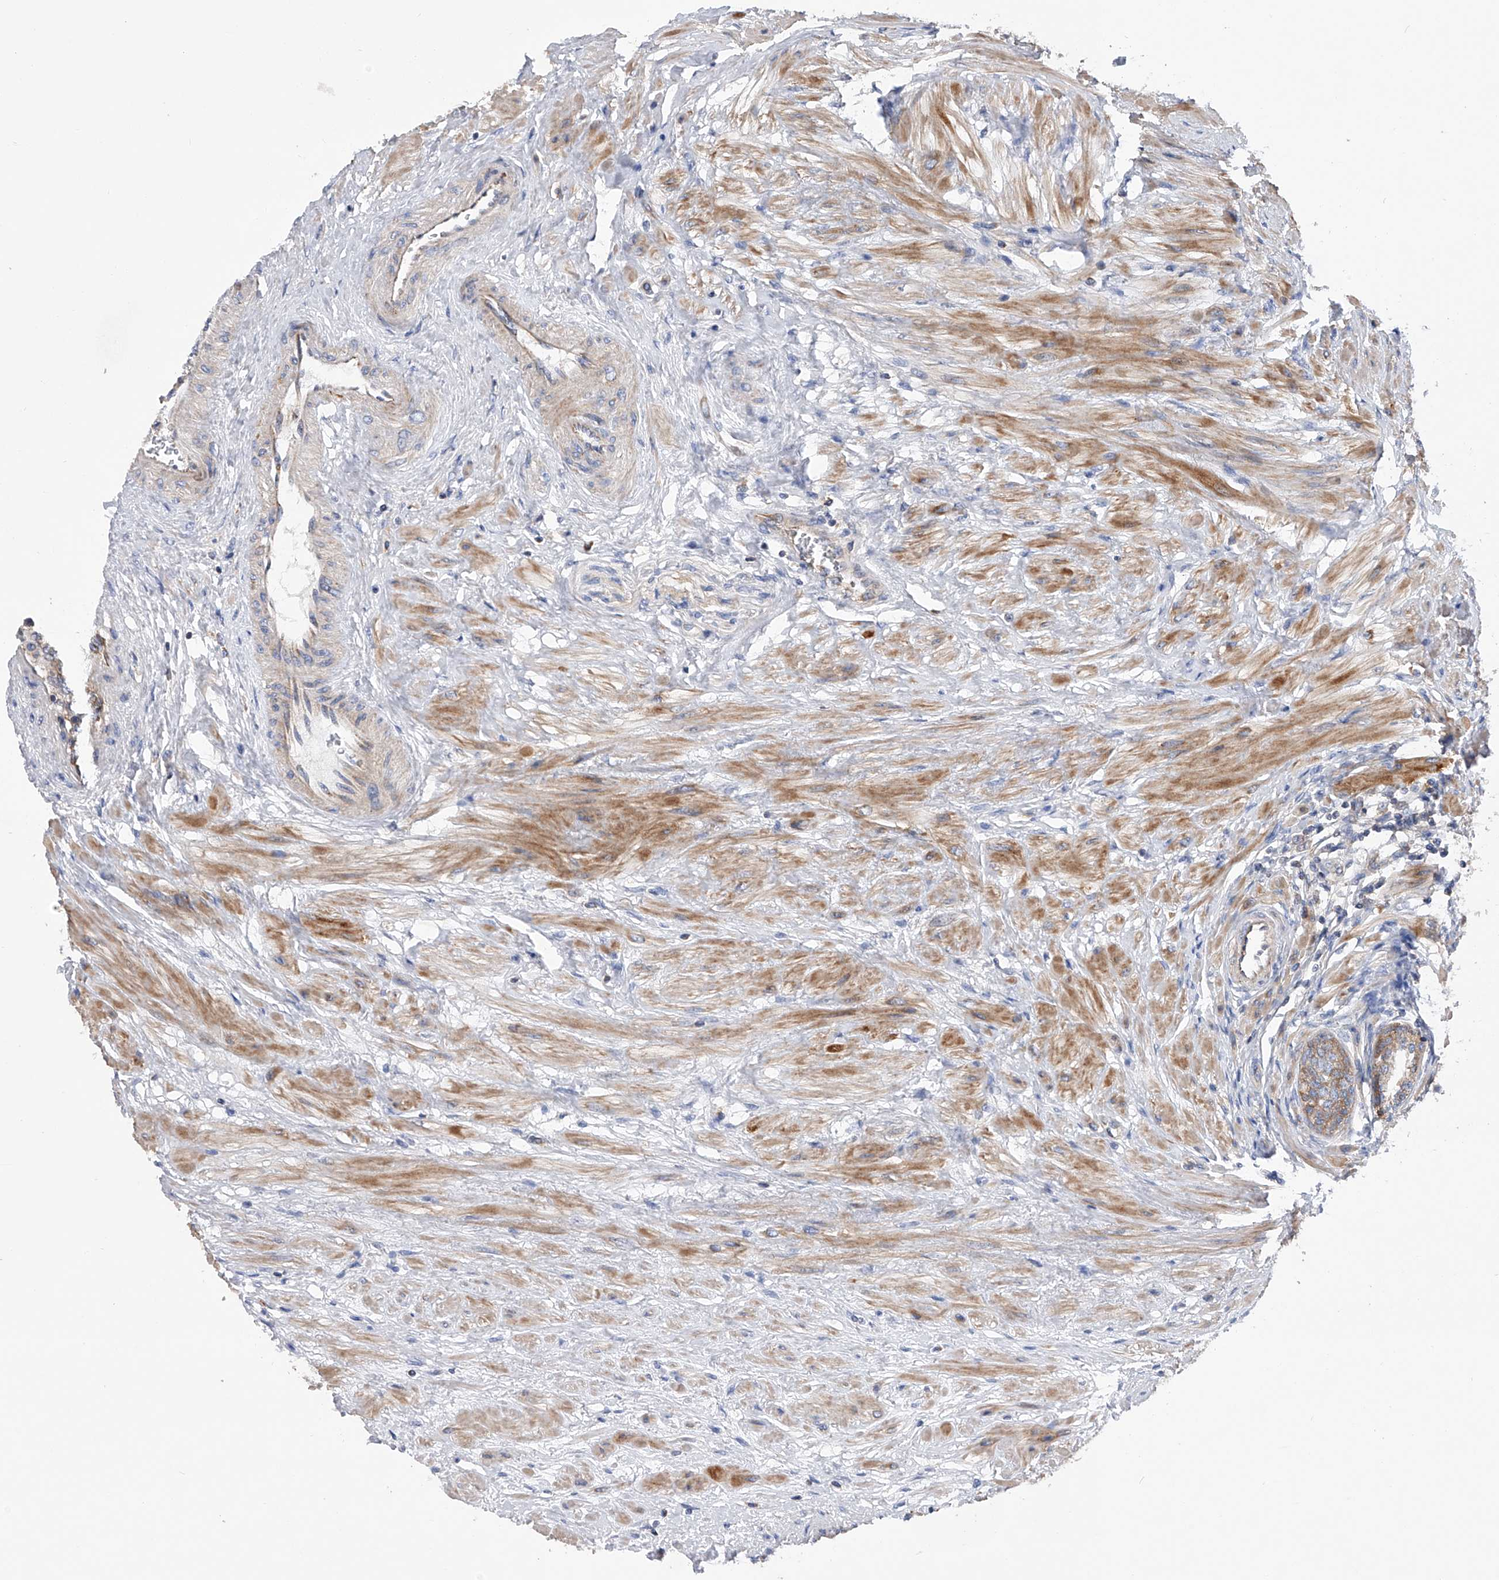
{"staining": {"intensity": "moderate", "quantity": ">75%", "location": "cytoplasmic/membranous"}, "tissue": "prostate", "cell_type": "Glandular cells", "image_type": "normal", "snomed": [{"axis": "morphology", "description": "Normal tissue, NOS"}, {"axis": "morphology", "description": "Urothelial carcinoma, Low grade"}, {"axis": "topography", "description": "Urinary bladder"}, {"axis": "topography", "description": "Prostate"}], "caption": "A brown stain labels moderate cytoplasmic/membranous staining of a protein in glandular cells of unremarkable prostate. (DAB = brown stain, brightfield microscopy at high magnification).", "gene": "MLYCD", "patient": {"sex": "male", "age": 60}}